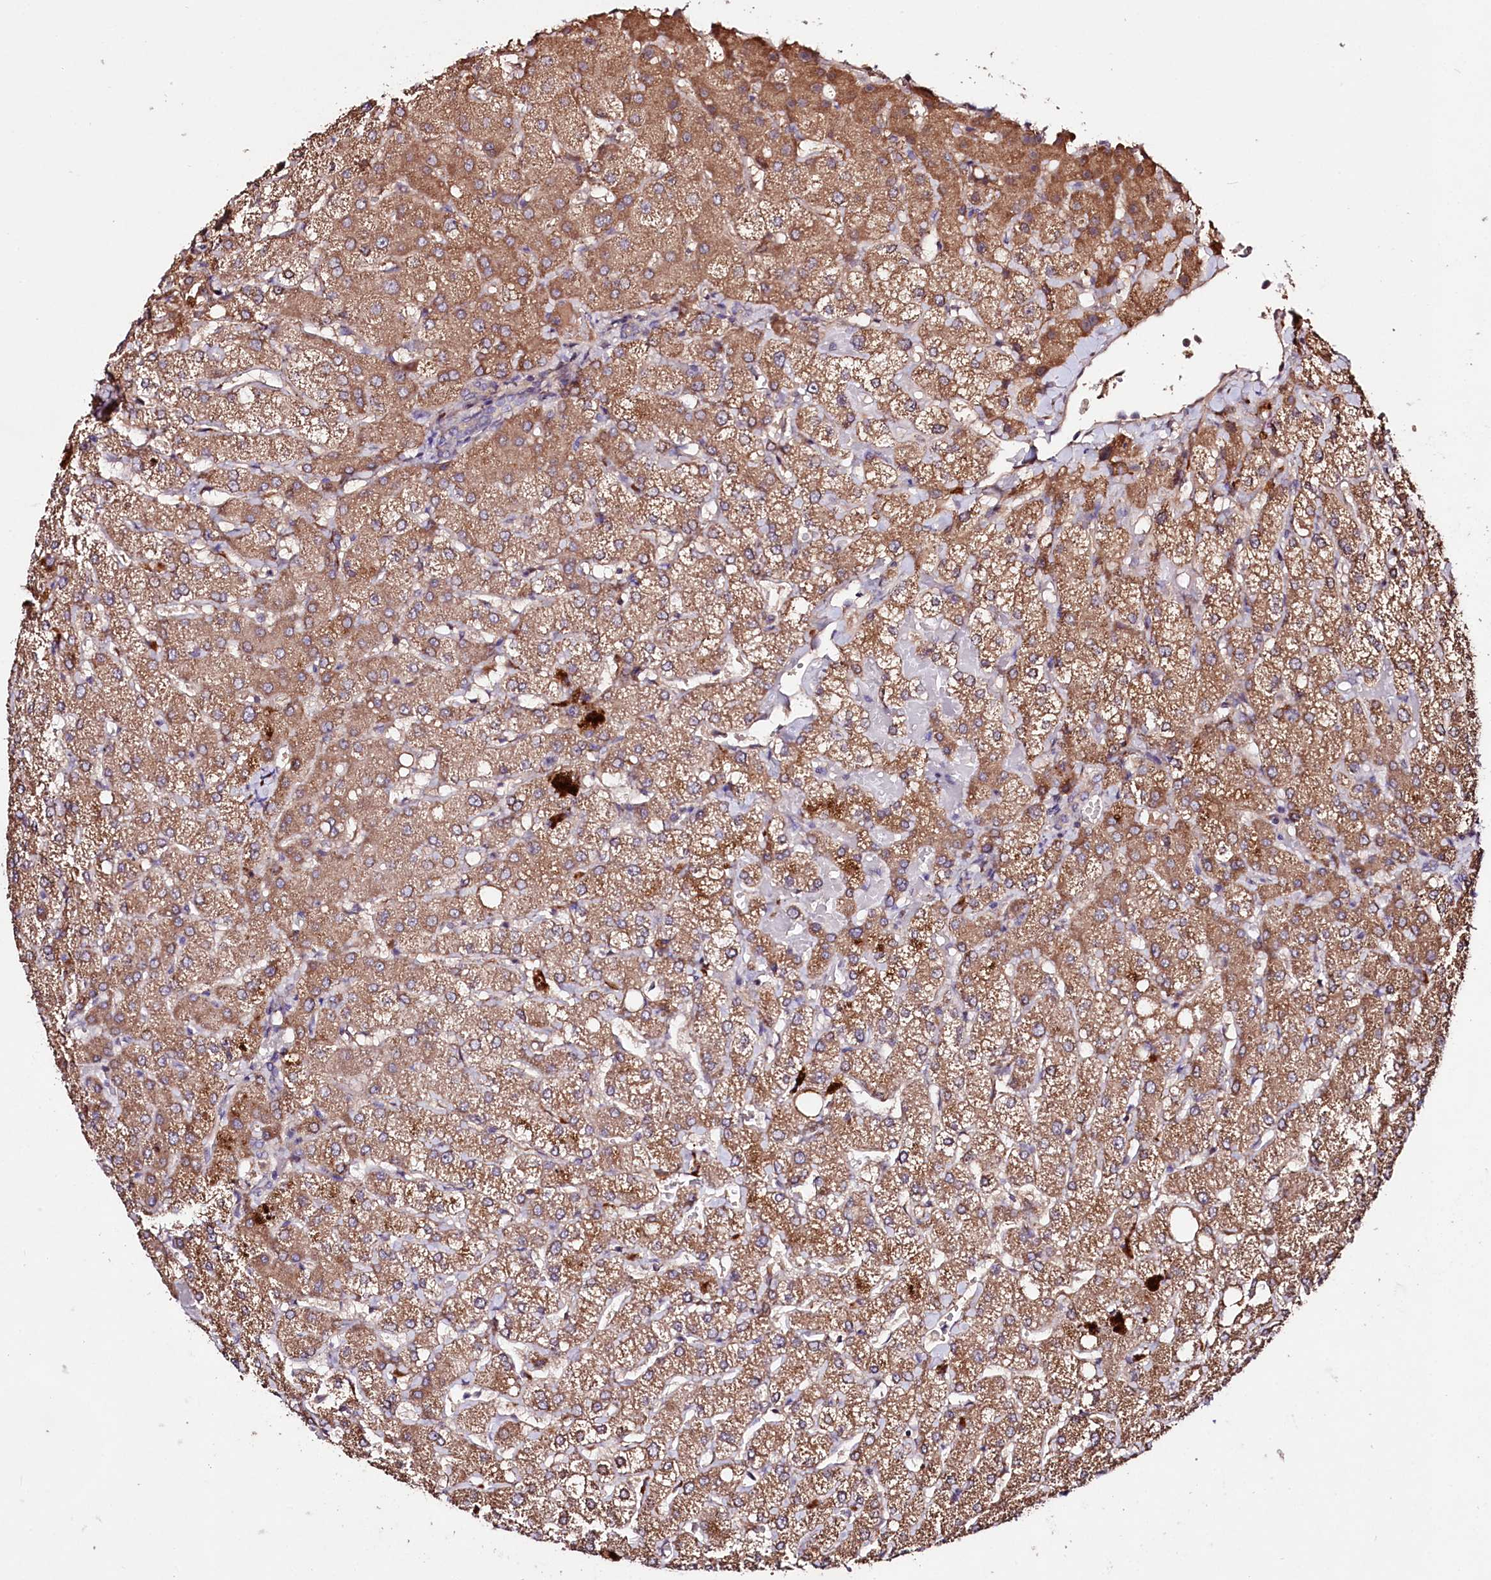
{"staining": {"intensity": "negative", "quantity": "none", "location": "none"}, "tissue": "liver", "cell_type": "Cholangiocytes", "image_type": "normal", "snomed": [{"axis": "morphology", "description": "Normal tissue, NOS"}, {"axis": "topography", "description": "Liver"}], "caption": "A high-resolution image shows IHC staining of normal liver, which reveals no significant positivity in cholangiocytes. Brightfield microscopy of immunohistochemistry stained with DAB (brown) and hematoxylin (blue), captured at high magnification.", "gene": "TNPO3", "patient": {"sex": "female", "age": 54}}